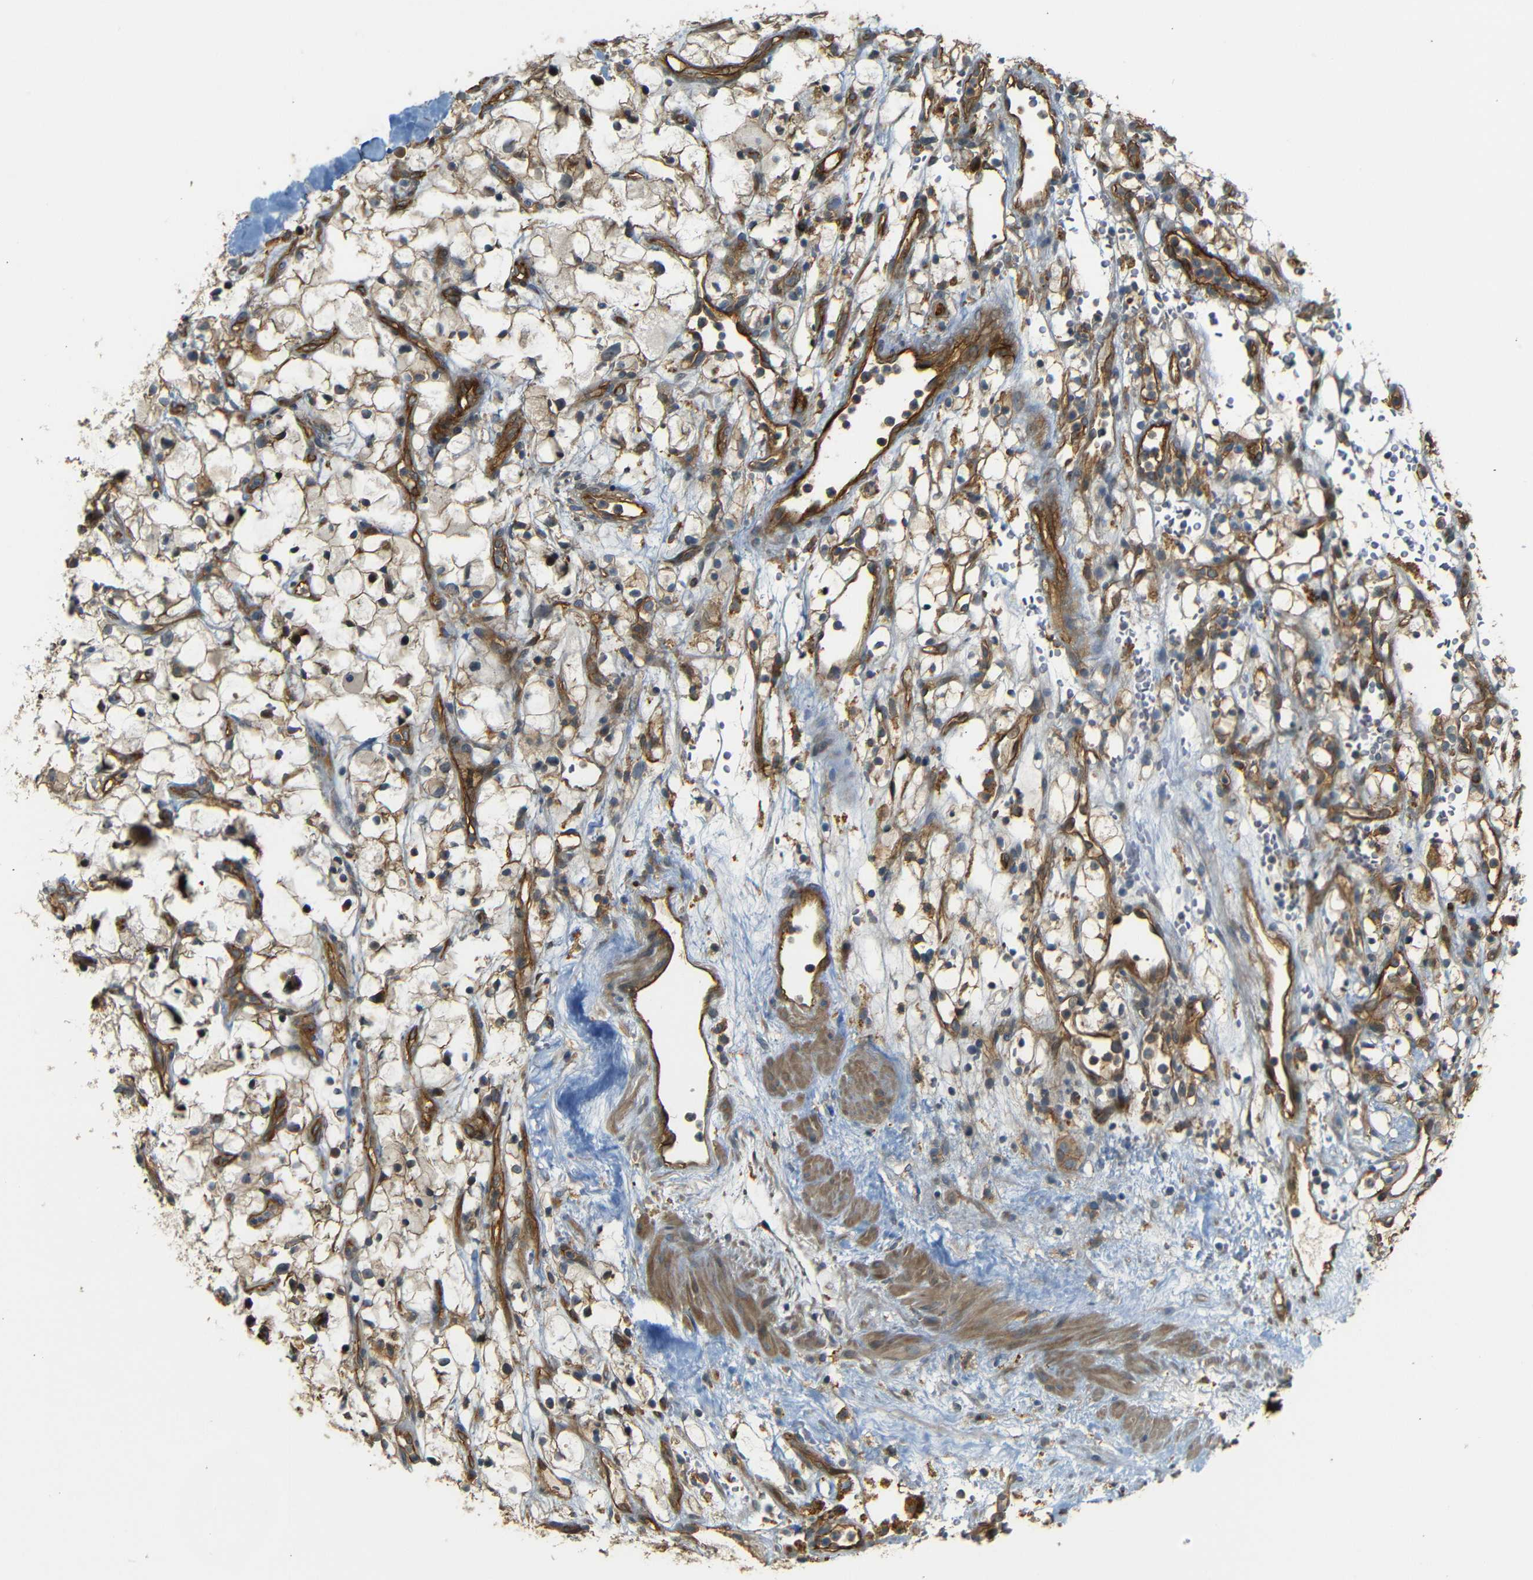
{"staining": {"intensity": "moderate", "quantity": "25%-75%", "location": "cytoplasmic/membranous"}, "tissue": "renal cancer", "cell_type": "Tumor cells", "image_type": "cancer", "snomed": [{"axis": "morphology", "description": "Adenocarcinoma, NOS"}, {"axis": "topography", "description": "Kidney"}], "caption": "Immunohistochemistry (DAB (3,3'-diaminobenzidine)) staining of human renal adenocarcinoma exhibits moderate cytoplasmic/membranous protein expression in approximately 25%-75% of tumor cells. The staining is performed using DAB (3,3'-diaminobenzidine) brown chromogen to label protein expression. The nuclei are counter-stained blue using hematoxylin.", "gene": "RELL1", "patient": {"sex": "female", "age": 60}}